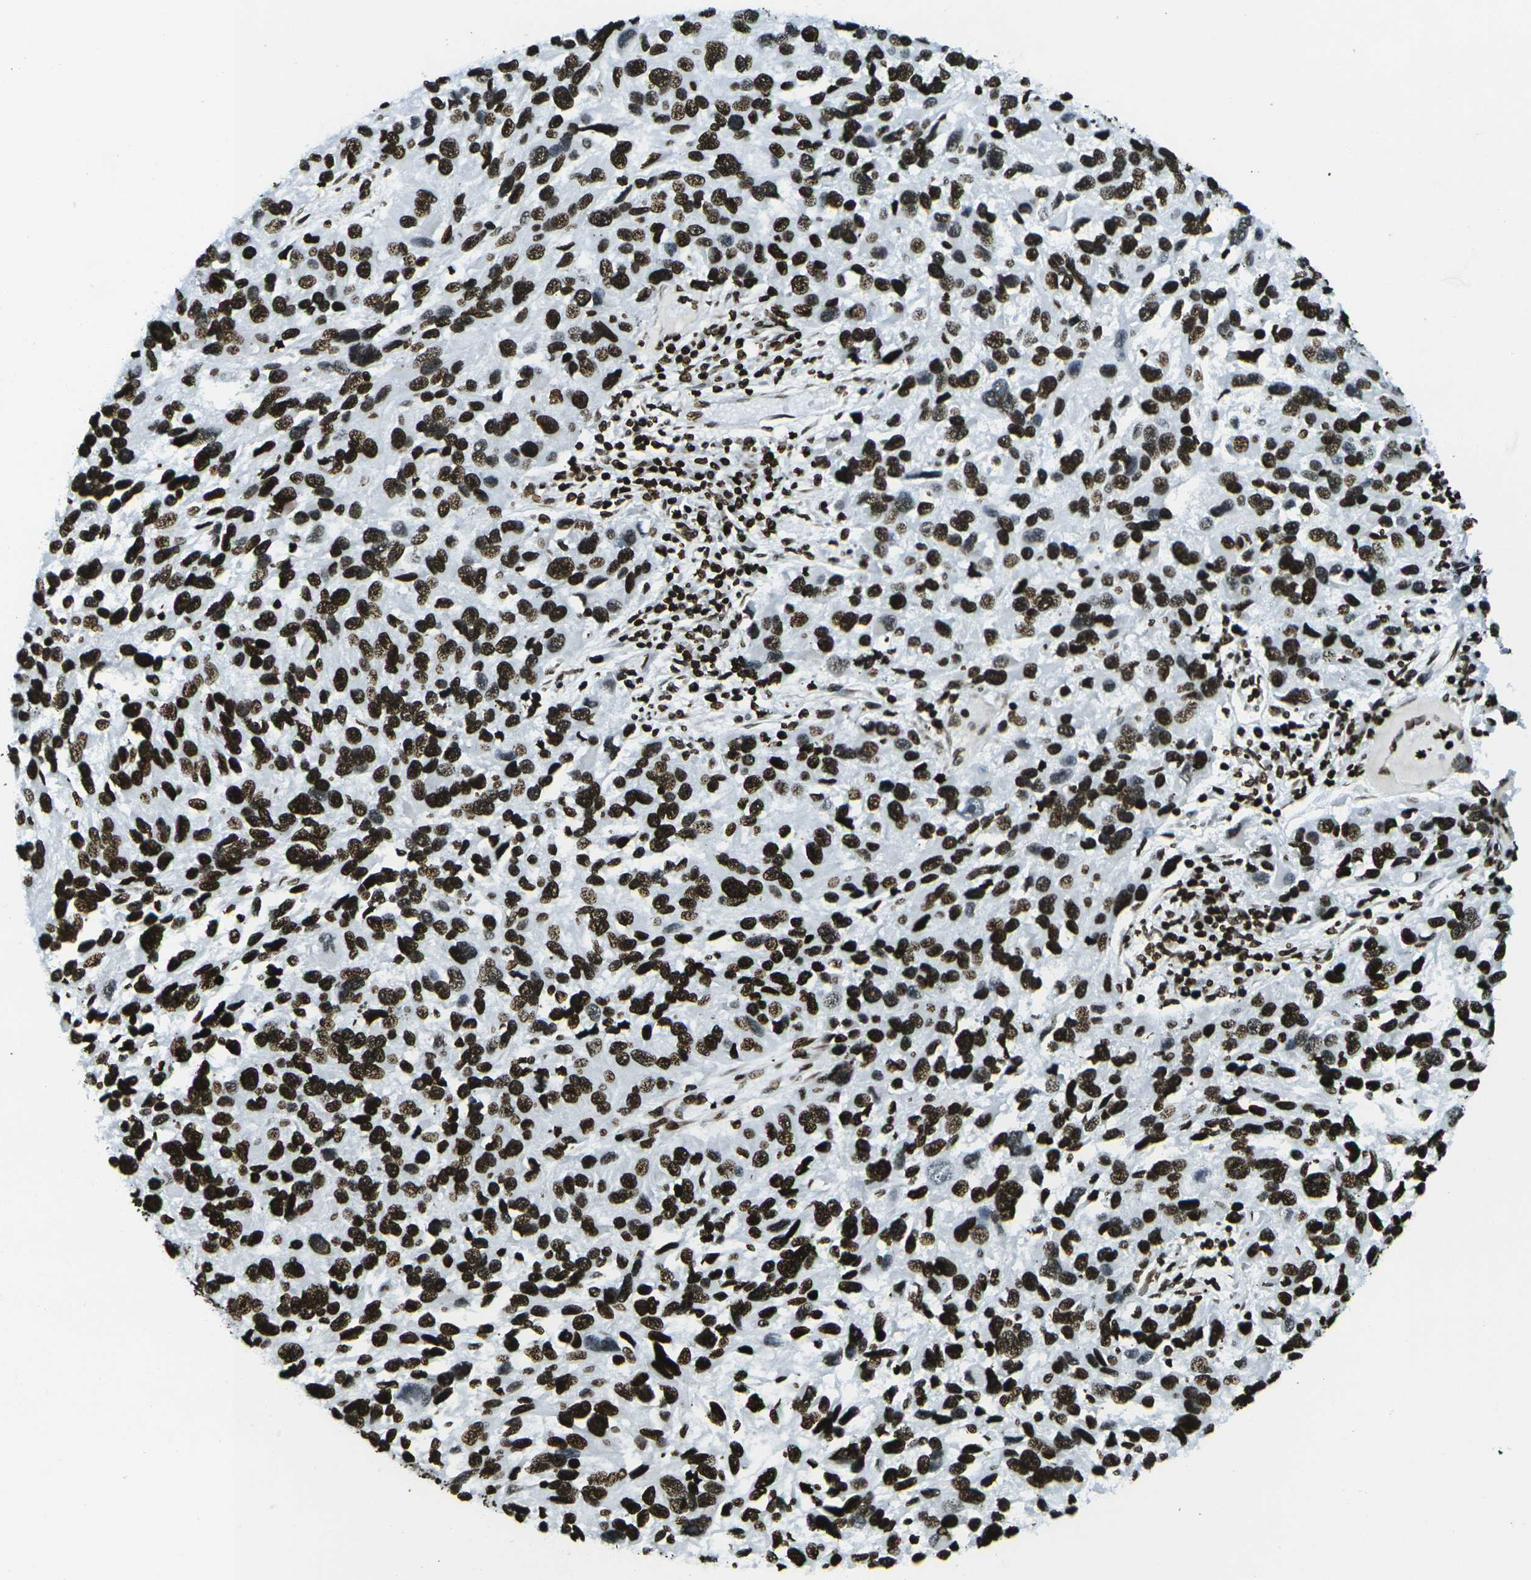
{"staining": {"intensity": "strong", "quantity": ">75%", "location": "nuclear"}, "tissue": "melanoma", "cell_type": "Tumor cells", "image_type": "cancer", "snomed": [{"axis": "morphology", "description": "Malignant melanoma, NOS"}, {"axis": "topography", "description": "Skin"}], "caption": "Melanoma stained for a protein exhibits strong nuclear positivity in tumor cells. (brown staining indicates protein expression, while blue staining denotes nuclei).", "gene": "H1-2", "patient": {"sex": "male", "age": 53}}